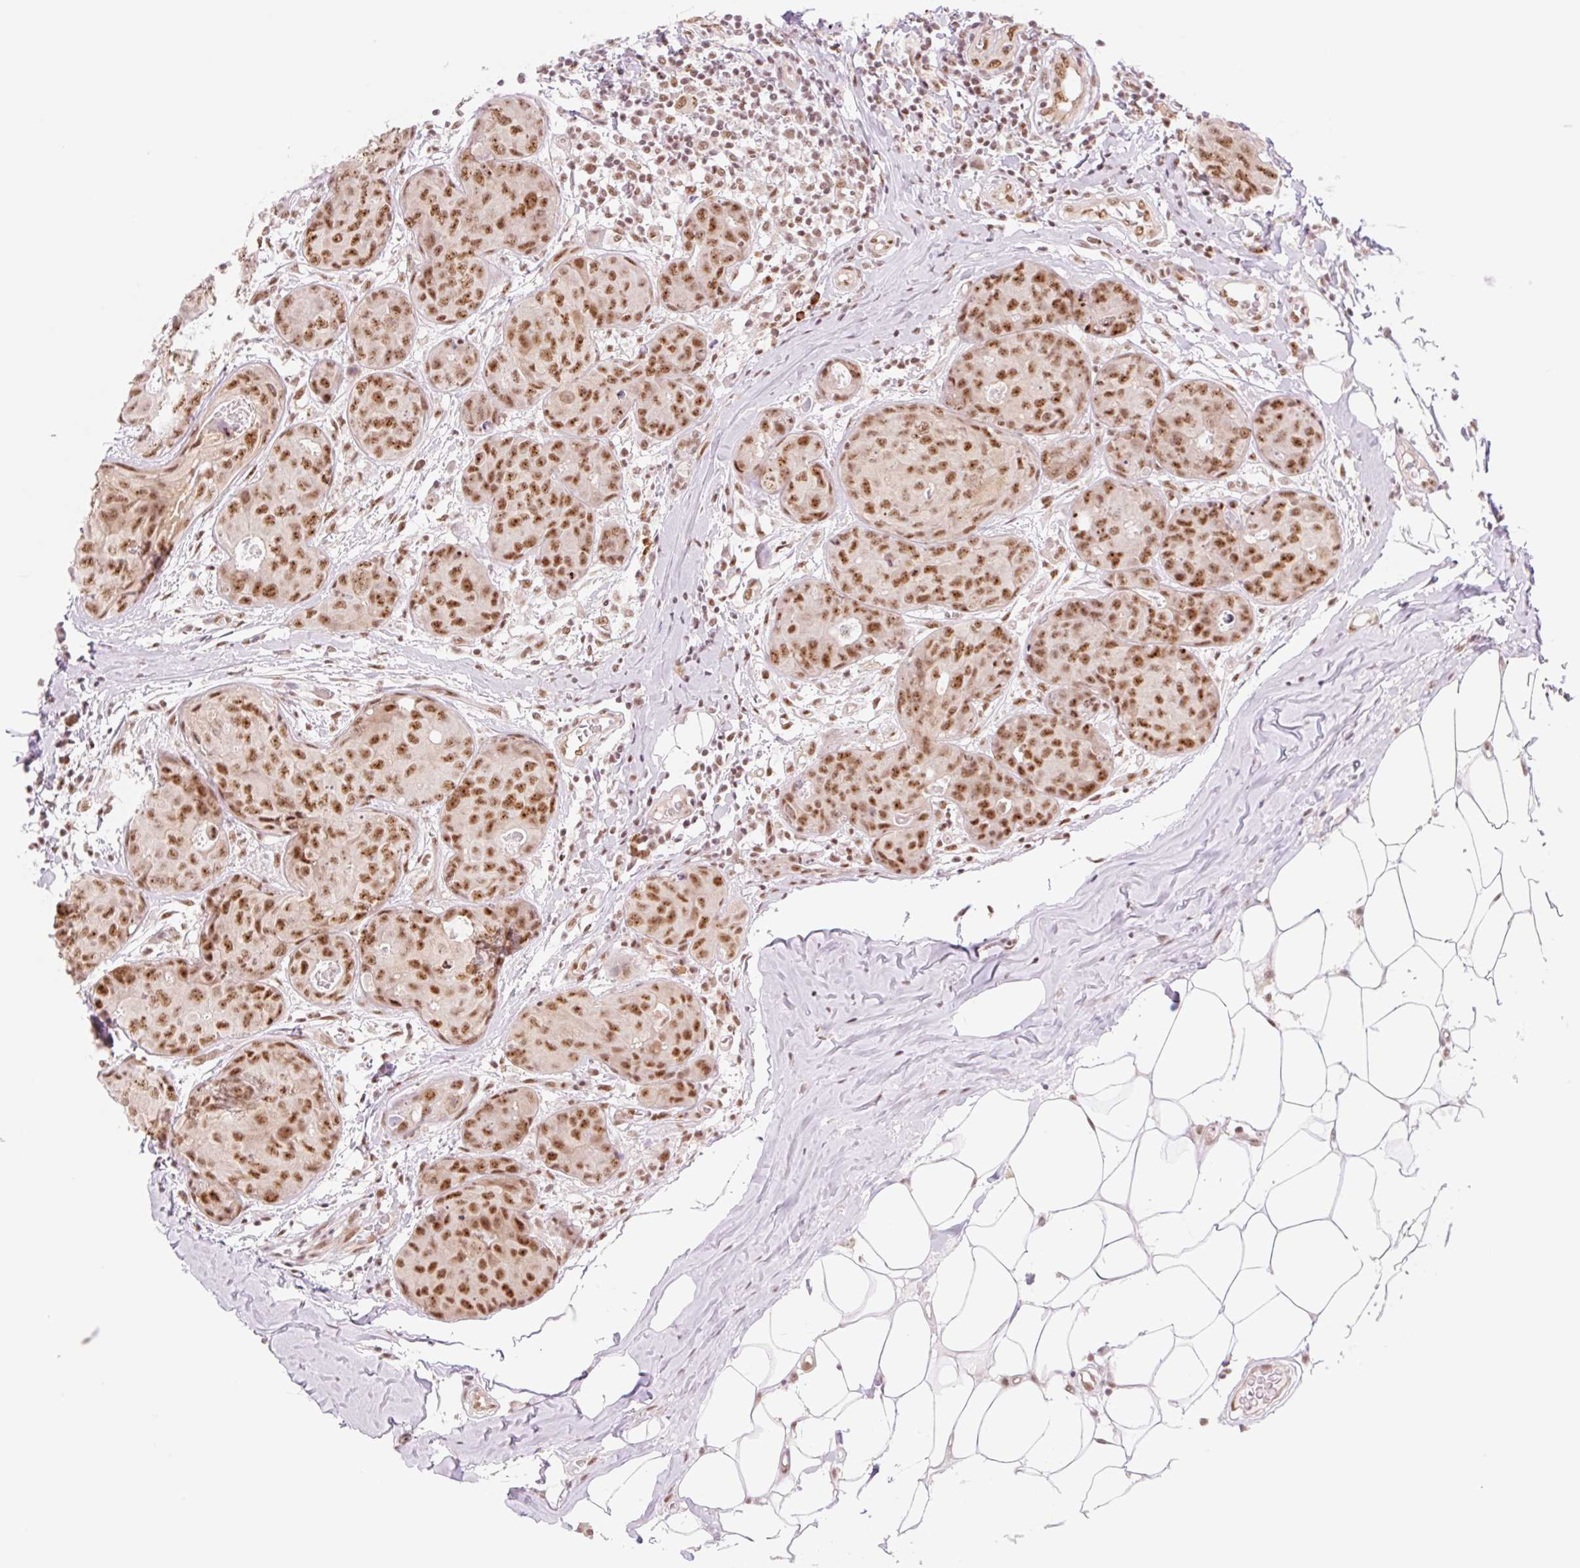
{"staining": {"intensity": "moderate", "quantity": ">75%", "location": "nuclear"}, "tissue": "breast cancer", "cell_type": "Tumor cells", "image_type": "cancer", "snomed": [{"axis": "morphology", "description": "Duct carcinoma"}, {"axis": "topography", "description": "Breast"}], "caption": "This image demonstrates immunohistochemistry (IHC) staining of human breast invasive ductal carcinoma, with medium moderate nuclear staining in about >75% of tumor cells.", "gene": "PRDM11", "patient": {"sex": "female", "age": 43}}